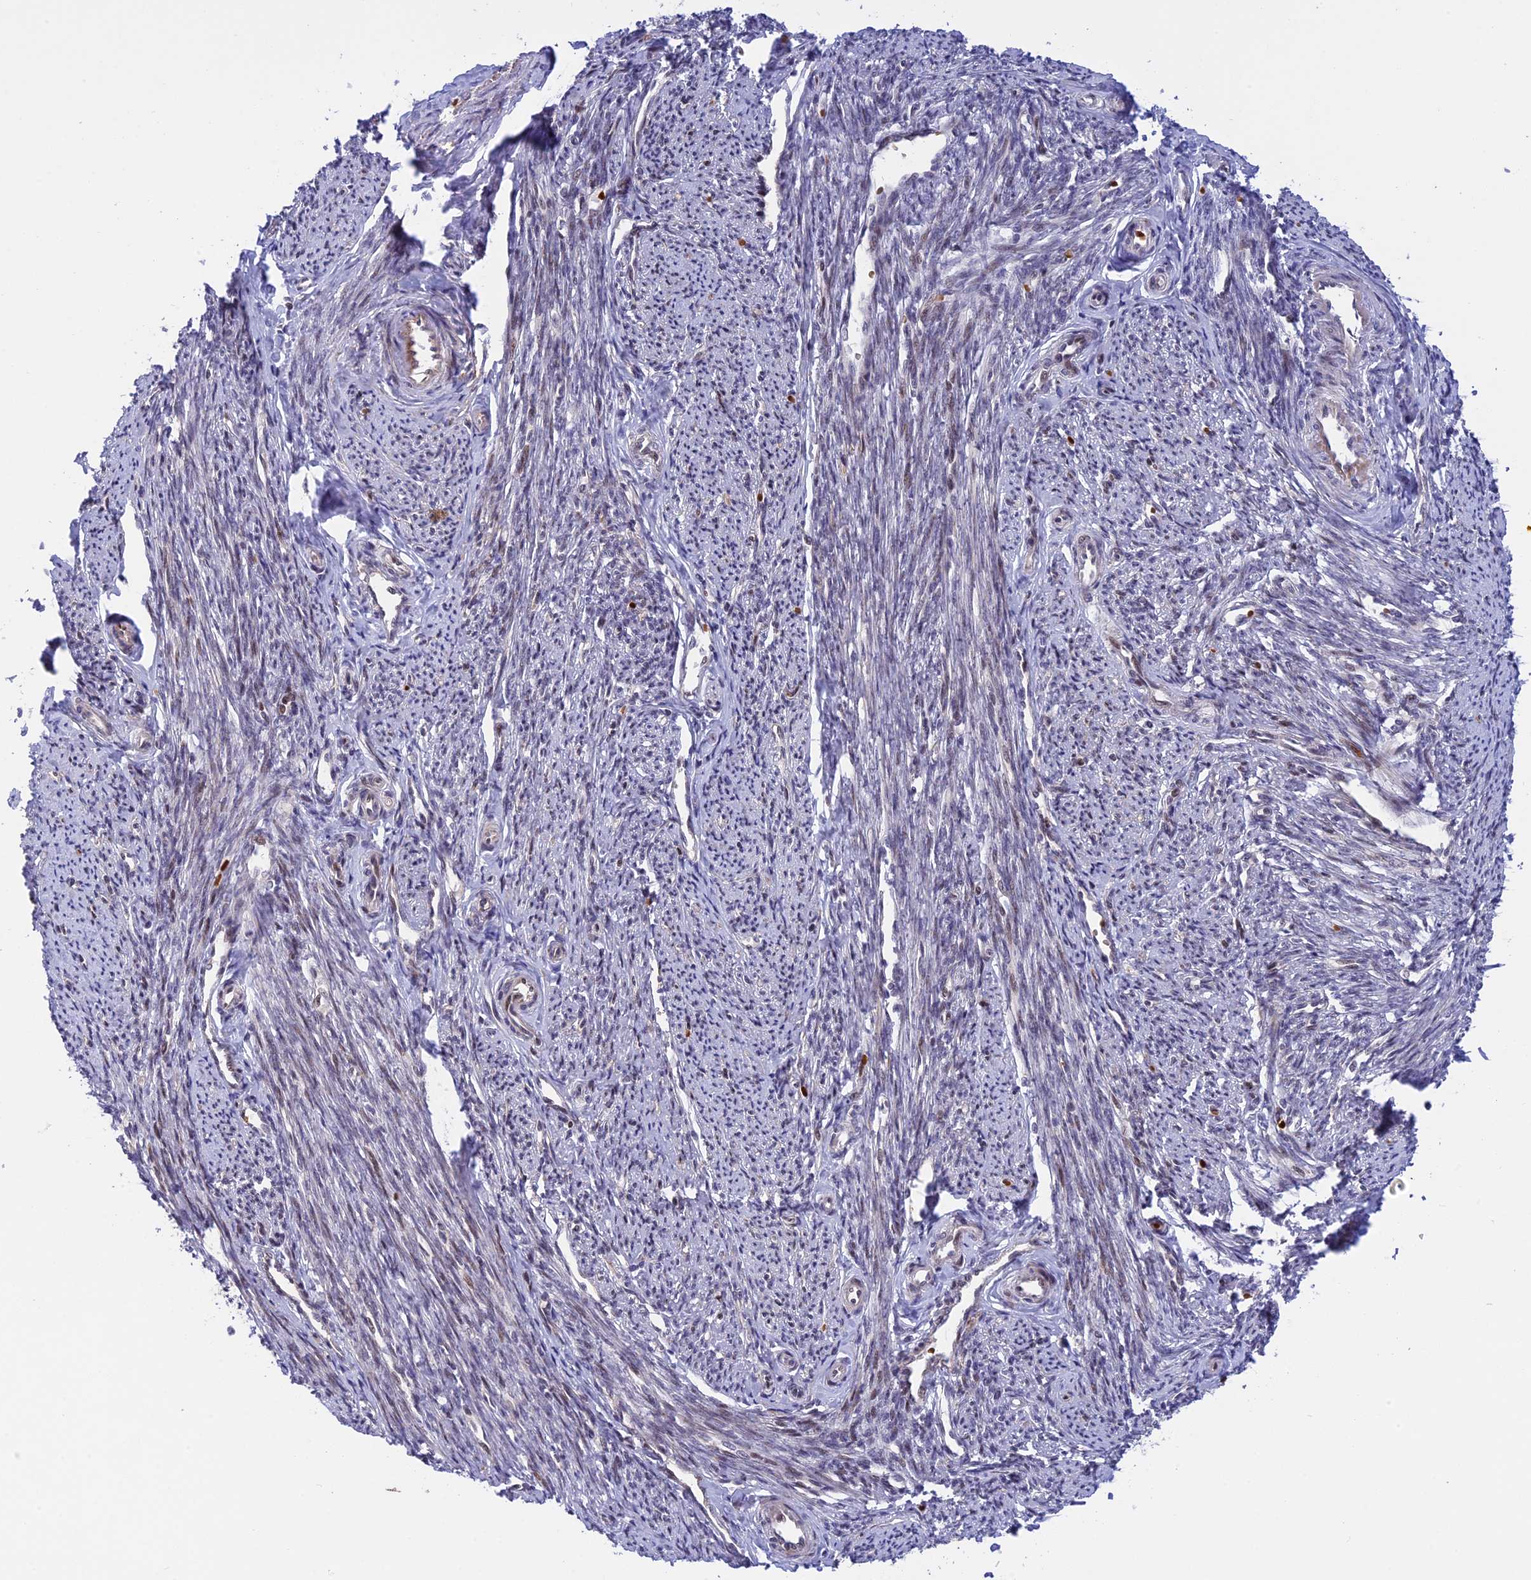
{"staining": {"intensity": "weak", "quantity": "25%-75%", "location": "nuclear"}, "tissue": "smooth muscle", "cell_type": "Smooth muscle cells", "image_type": "normal", "snomed": [{"axis": "morphology", "description": "Normal tissue, NOS"}, {"axis": "topography", "description": "Smooth muscle"}, {"axis": "topography", "description": "Uterus"}], "caption": "High-magnification brightfield microscopy of normal smooth muscle stained with DAB (brown) and counterstained with hematoxylin (blue). smooth muscle cells exhibit weak nuclear expression is appreciated in about25%-75% of cells. The protein is shown in brown color, while the nuclei are stained blue.", "gene": "POLR2C", "patient": {"sex": "female", "age": 59}}